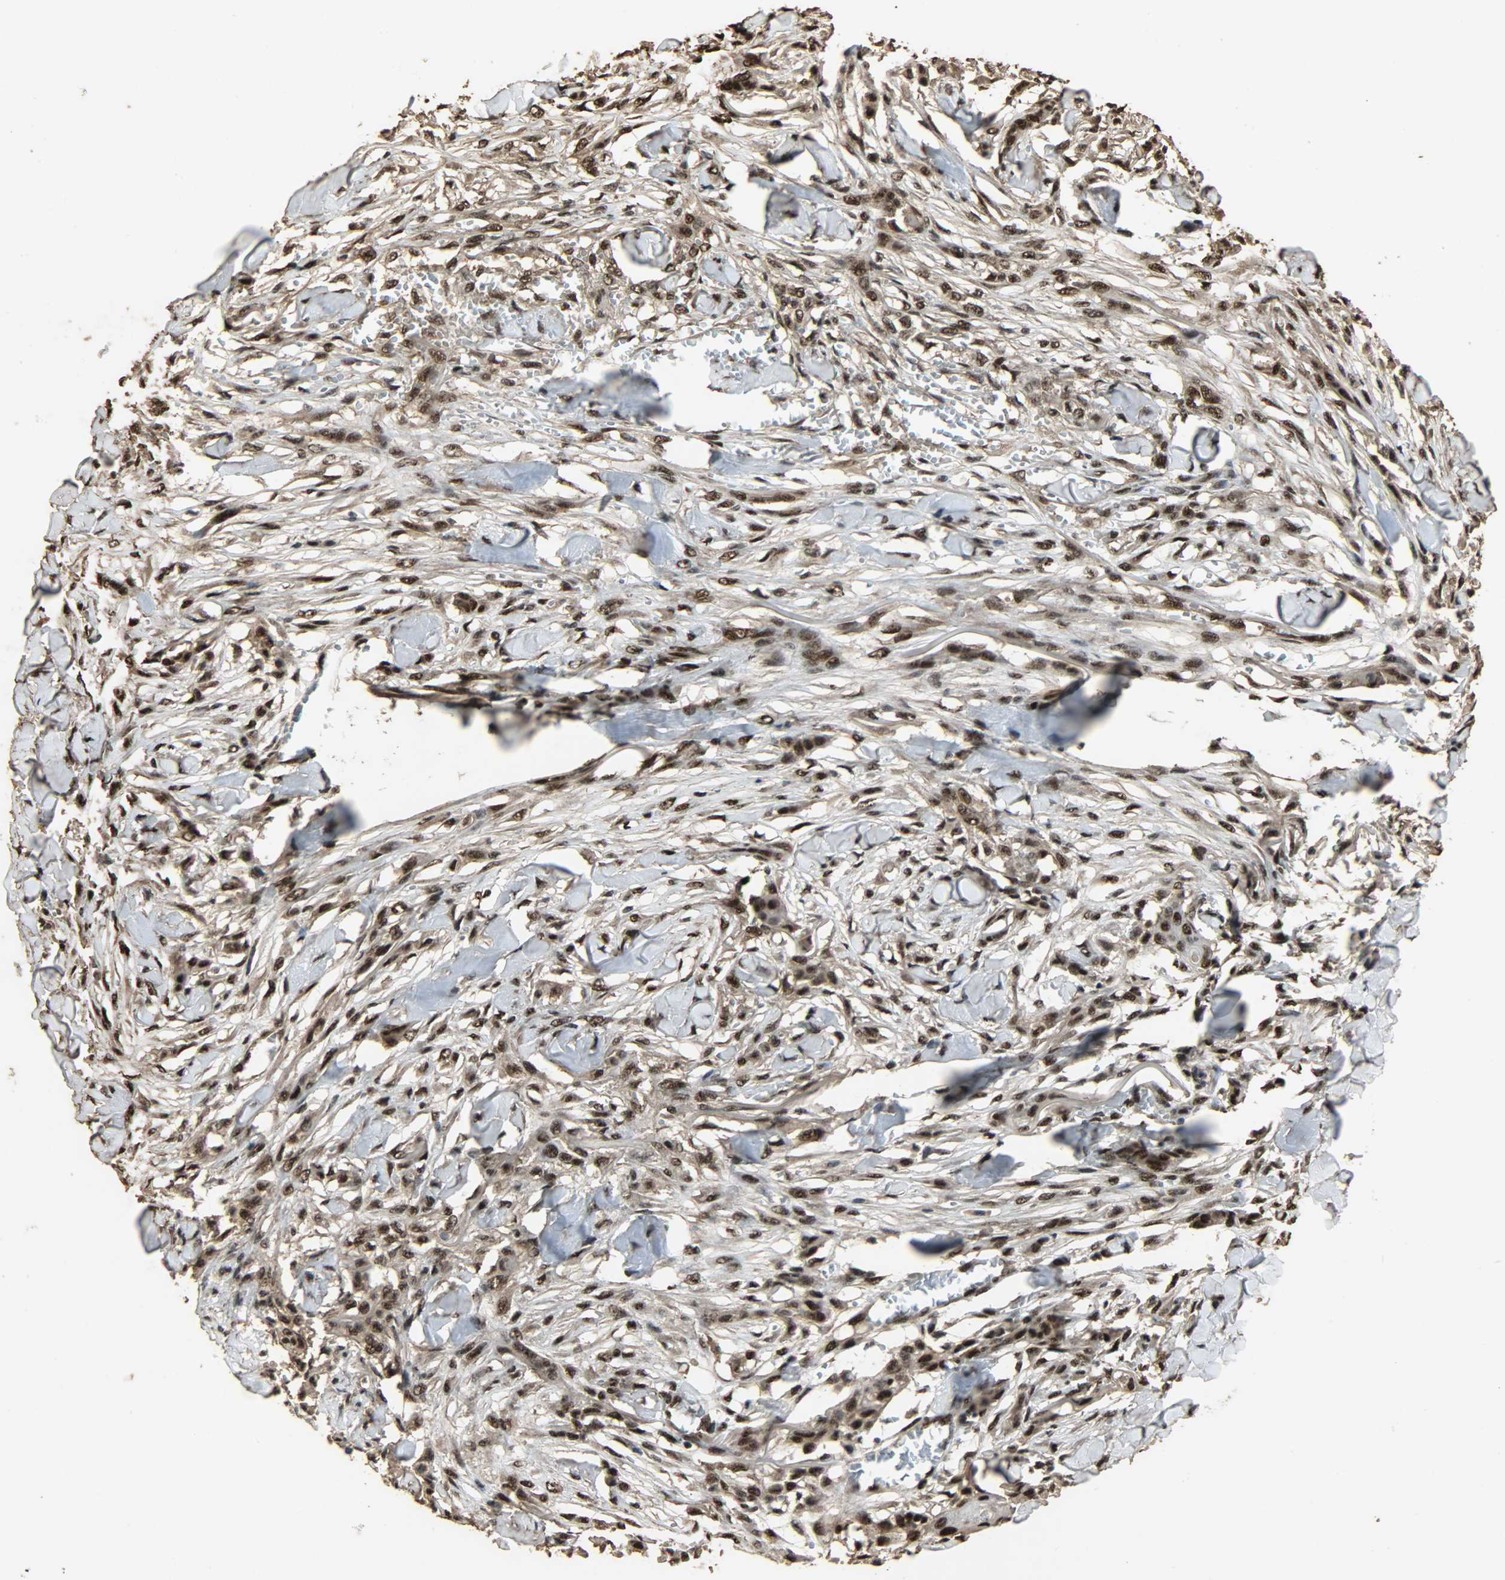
{"staining": {"intensity": "strong", "quantity": ">75%", "location": "cytoplasmic/membranous,nuclear"}, "tissue": "skin cancer", "cell_type": "Tumor cells", "image_type": "cancer", "snomed": [{"axis": "morphology", "description": "Normal tissue, NOS"}, {"axis": "morphology", "description": "Squamous cell carcinoma, NOS"}, {"axis": "topography", "description": "Skin"}], "caption": "Brown immunohistochemical staining in skin squamous cell carcinoma exhibits strong cytoplasmic/membranous and nuclear positivity in about >75% of tumor cells. The protein is stained brown, and the nuclei are stained in blue (DAB IHC with brightfield microscopy, high magnification).", "gene": "CCNT2", "patient": {"sex": "female", "age": 59}}